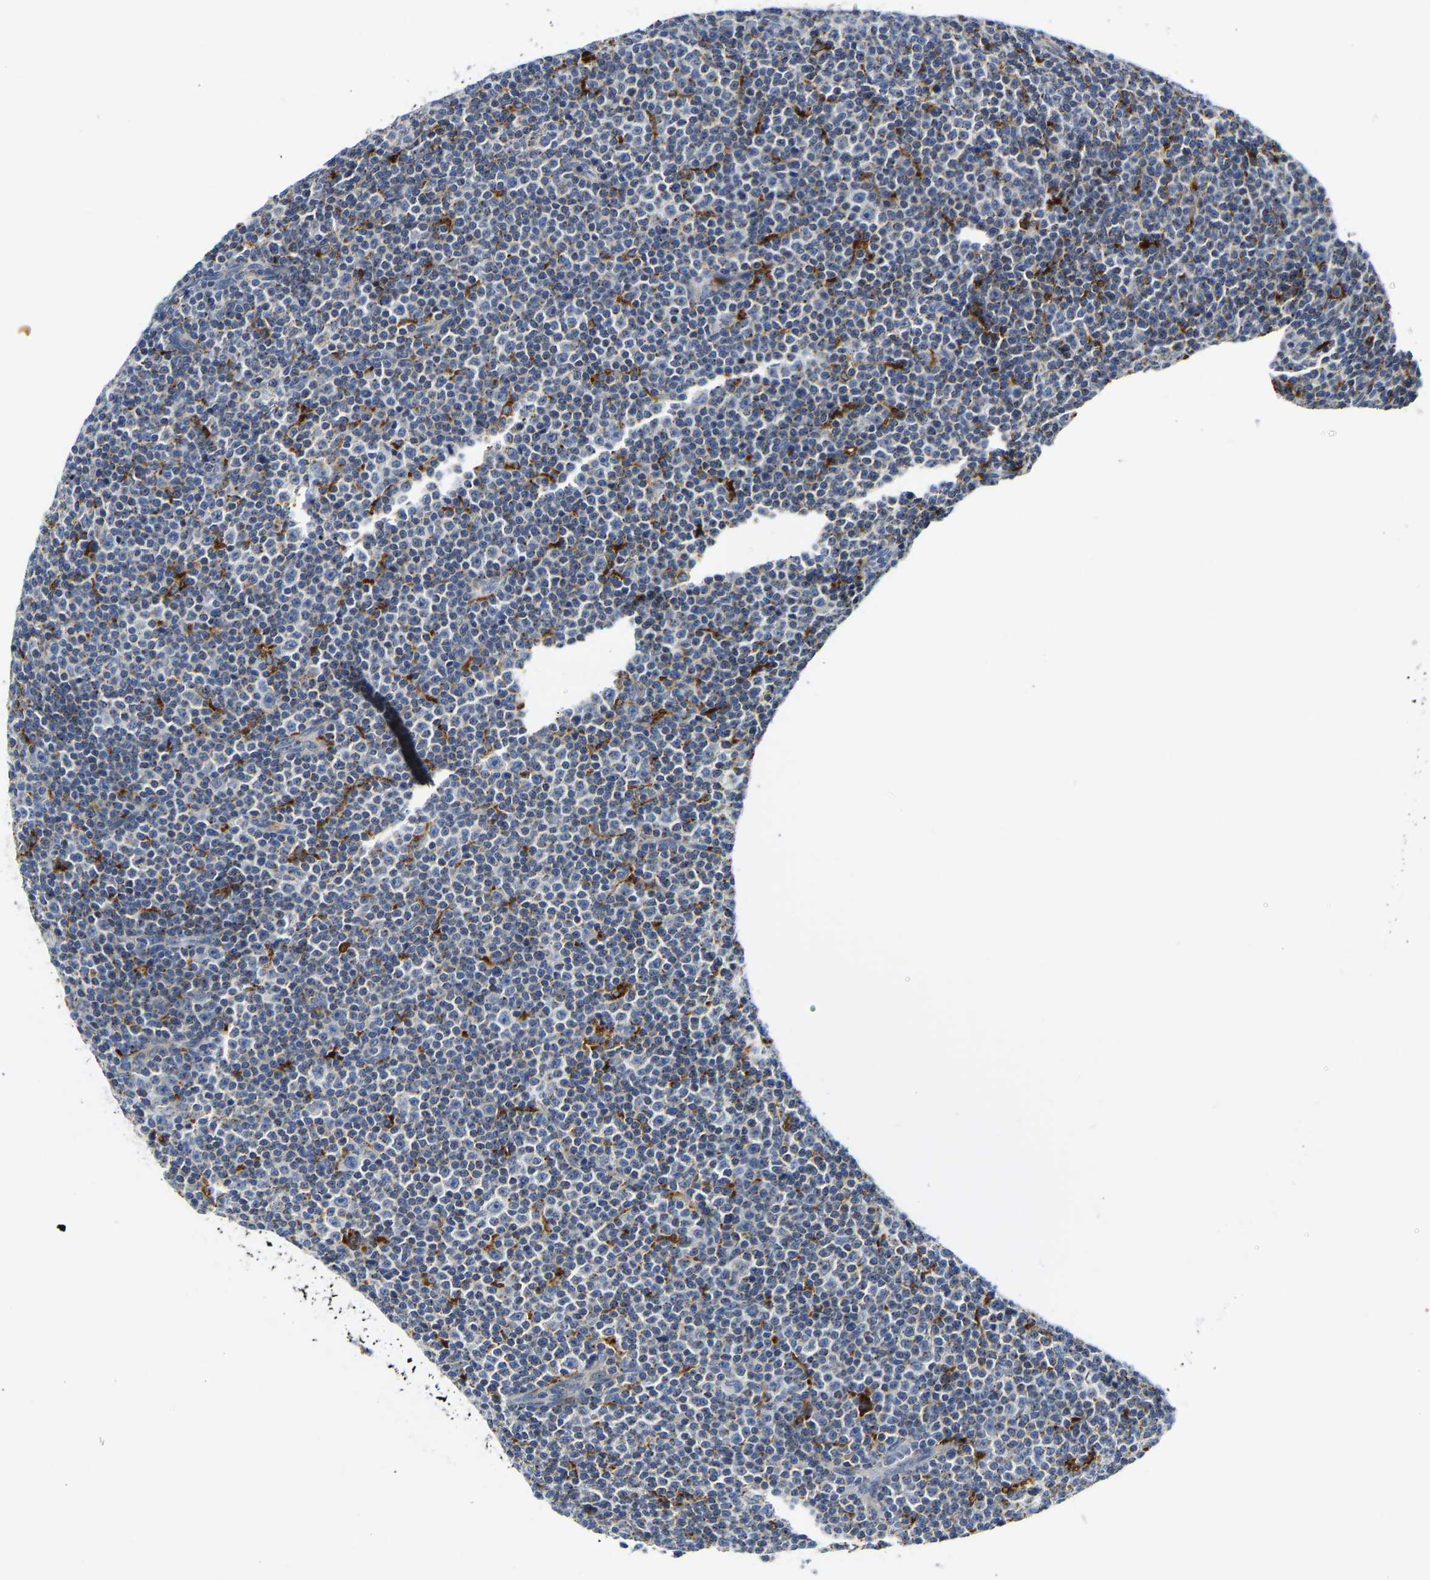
{"staining": {"intensity": "negative", "quantity": "none", "location": "none"}, "tissue": "lymphoma", "cell_type": "Tumor cells", "image_type": "cancer", "snomed": [{"axis": "morphology", "description": "Malignant lymphoma, non-Hodgkin's type, Low grade"}, {"axis": "topography", "description": "Lymph node"}], "caption": "Immunohistochemistry histopathology image of human low-grade malignant lymphoma, non-Hodgkin's type stained for a protein (brown), which reveals no positivity in tumor cells.", "gene": "ATP6V1E1", "patient": {"sex": "female", "age": 67}}